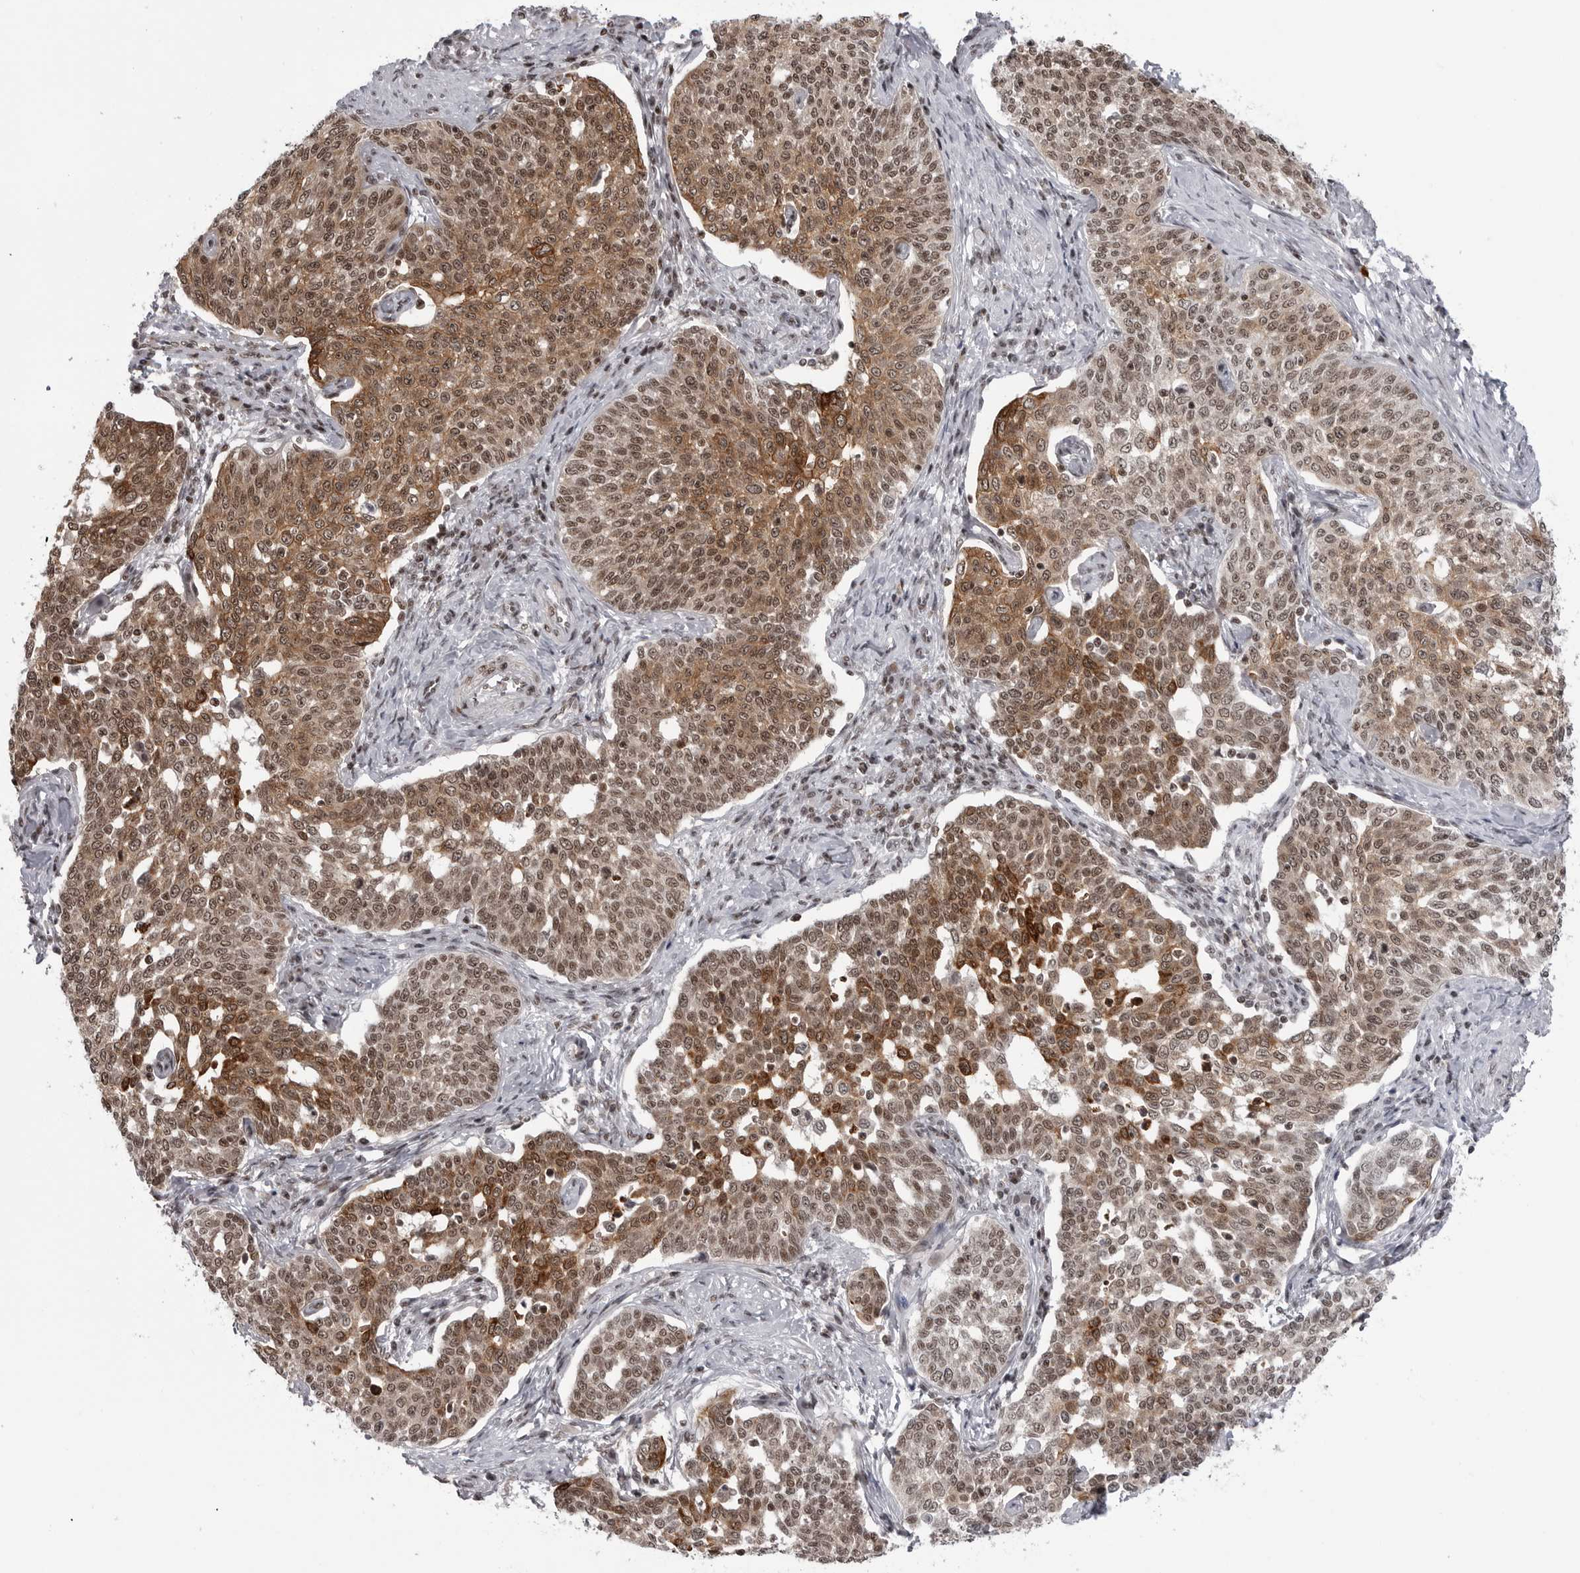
{"staining": {"intensity": "moderate", "quantity": ">75%", "location": "cytoplasmic/membranous,nuclear"}, "tissue": "cervical cancer", "cell_type": "Tumor cells", "image_type": "cancer", "snomed": [{"axis": "morphology", "description": "Squamous cell carcinoma, NOS"}, {"axis": "topography", "description": "Cervix"}], "caption": "This photomicrograph demonstrates immunohistochemistry staining of cervical cancer (squamous cell carcinoma), with medium moderate cytoplasmic/membranous and nuclear positivity in about >75% of tumor cells.", "gene": "TRIM66", "patient": {"sex": "female", "age": 34}}